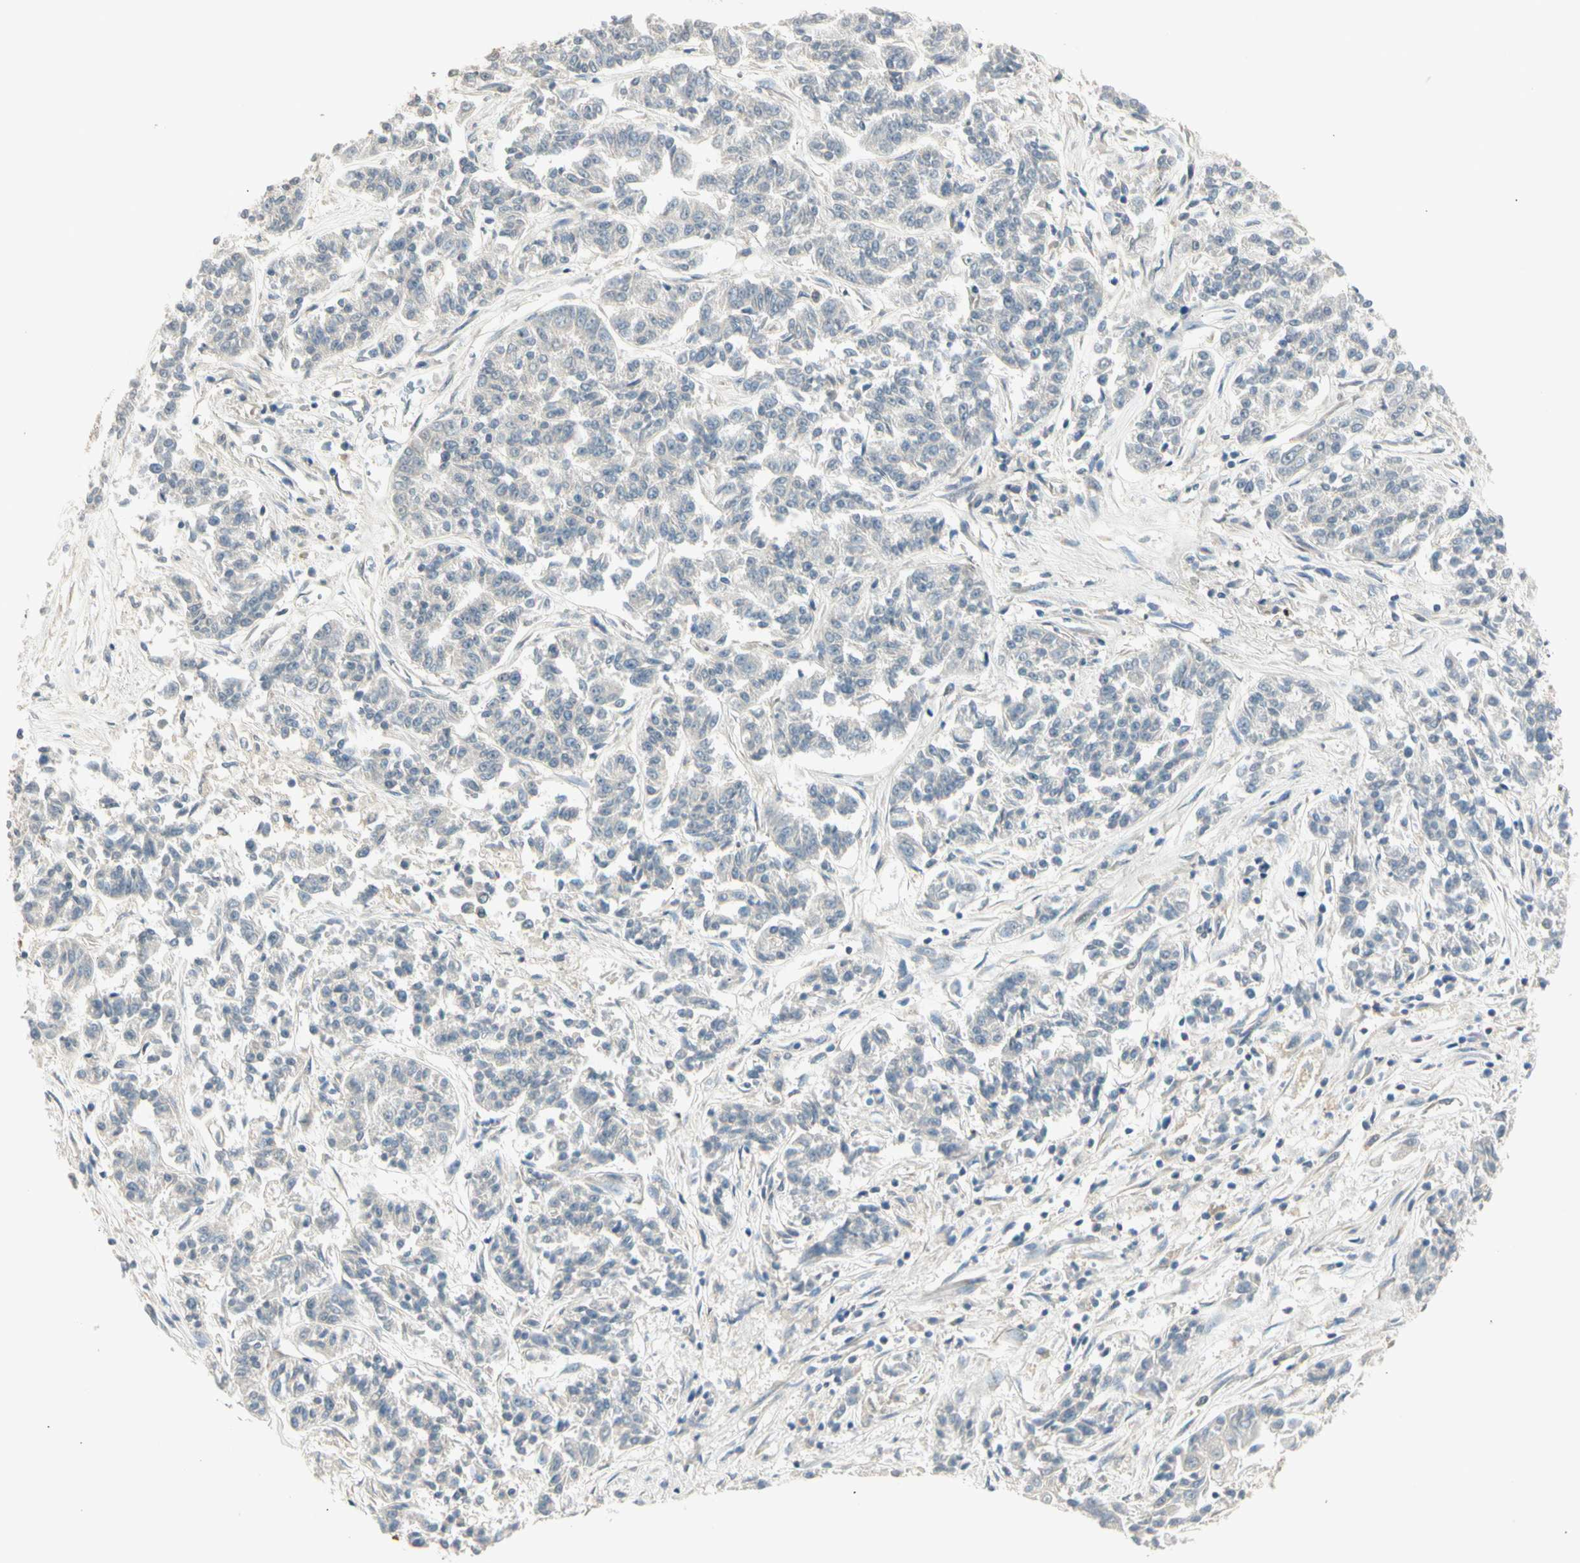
{"staining": {"intensity": "negative", "quantity": "none", "location": "none"}, "tissue": "lung cancer", "cell_type": "Tumor cells", "image_type": "cancer", "snomed": [{"axis": "morphology", "description": "Adenocarcinoma, NOS"}, {"axis": "topography", "description": "Lung"}], "caption": "Lung cancer (adenocarcinoma) was stained to show a protein in brown. There is no significant expression in tumor cells.", "gene": "PCDHB15", "patient": {"sex": "male", "age": 84}}